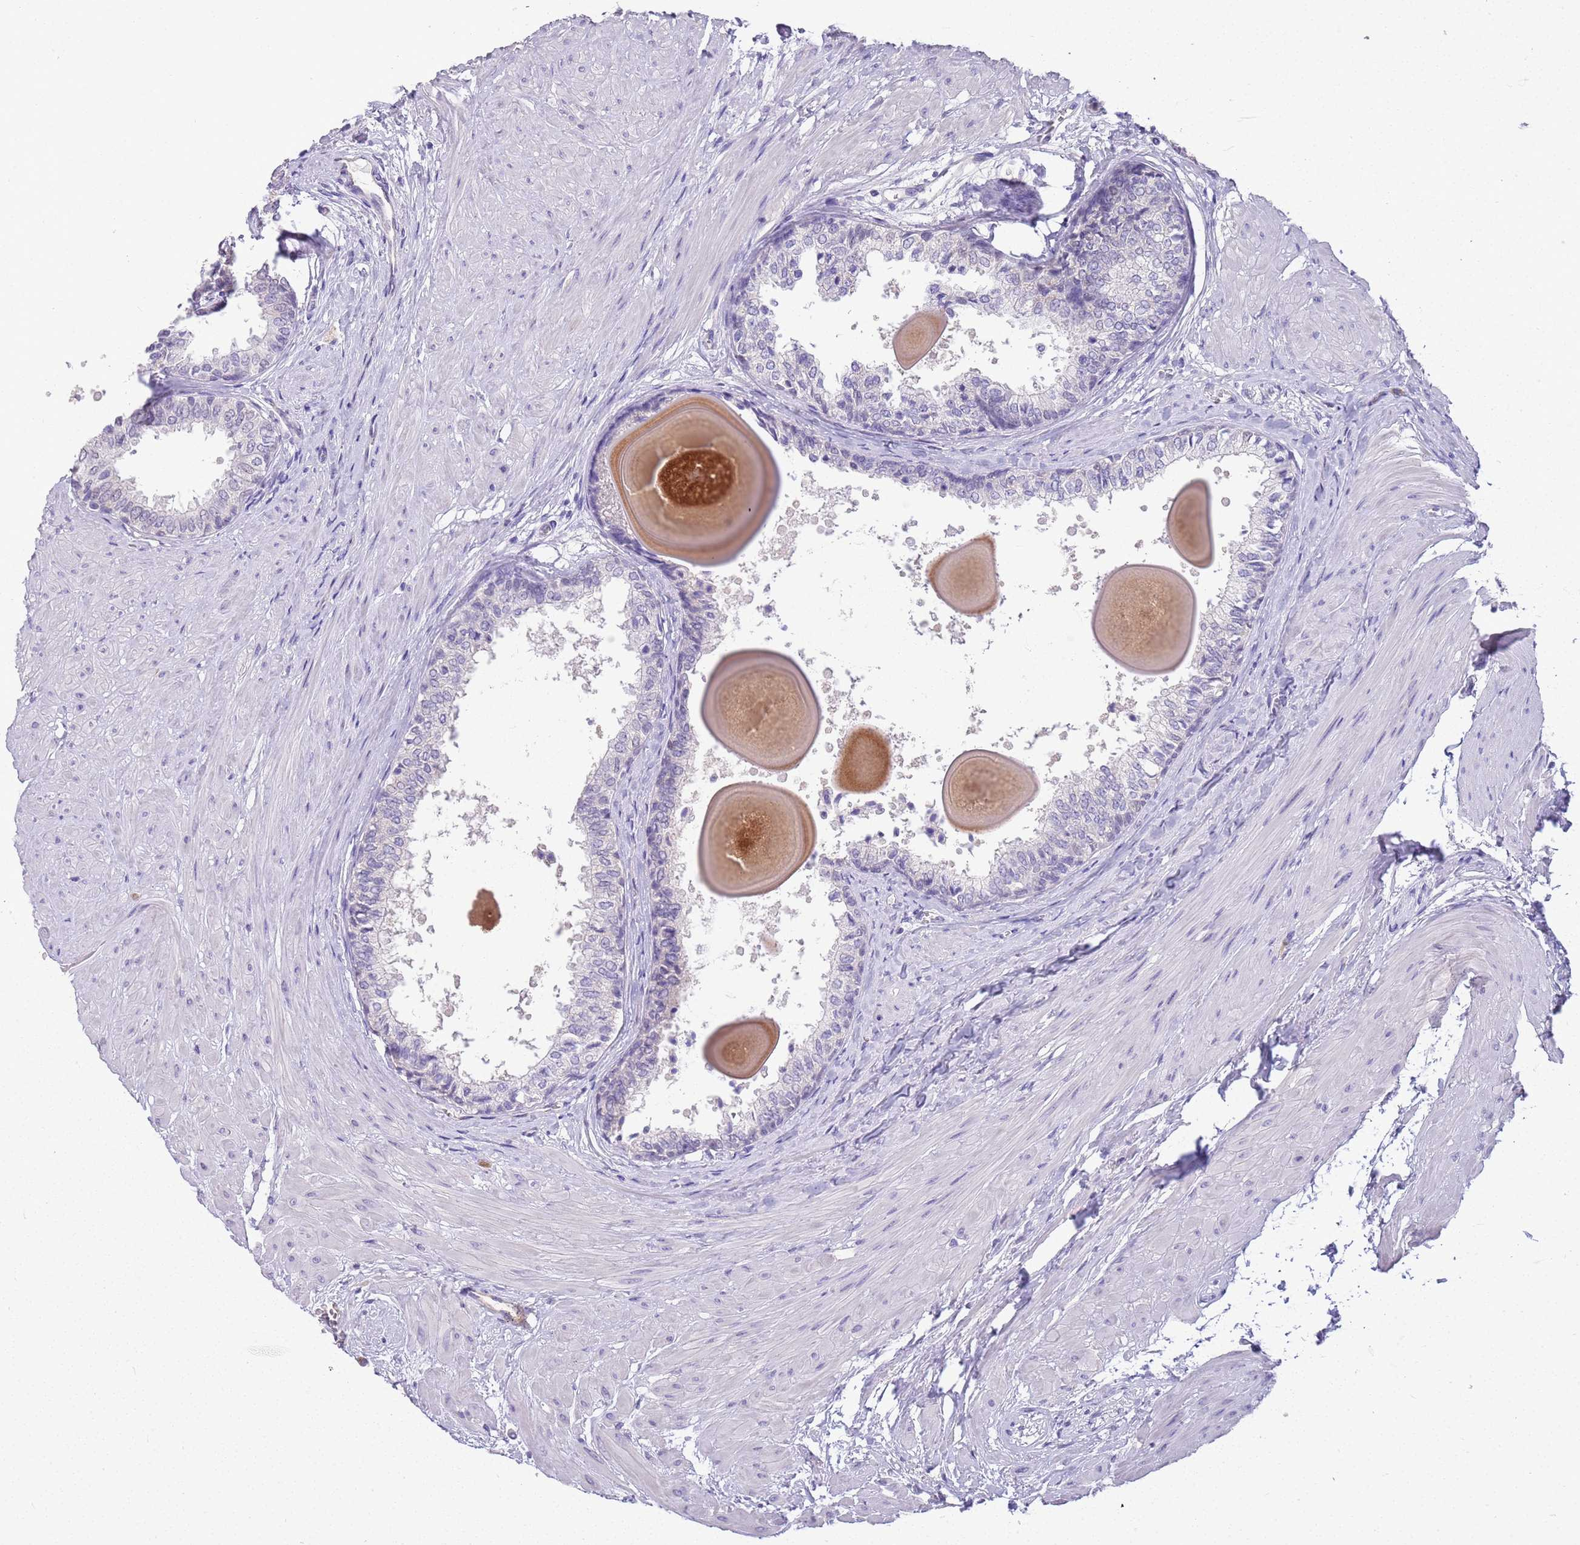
{"staining": {"intensity": "negative", "quantity": "none", "location": "none"}, "tissue": "prostate", "cell_type": "Glandular cells", "image_type": "normal", "snomed": [{"axis": "morphology", "description": "Normal tissue, NOS"}, {"axis": "topography", "description": "Prostate"}], "caption": "Immunohistochemistry (IHC) micrograph of benign prostate: prostate stained with DAB (3,3'-diaminobenzidine) reveals no significant protein positivity in glandular cells. The staining is performed using DAB (3,3'-diaminobenzidine) brown chromogen with nuclei counter-stained in using hematoxylin.", "gene": "CTRC", "patient": {"sex": "male", "age": 48}}